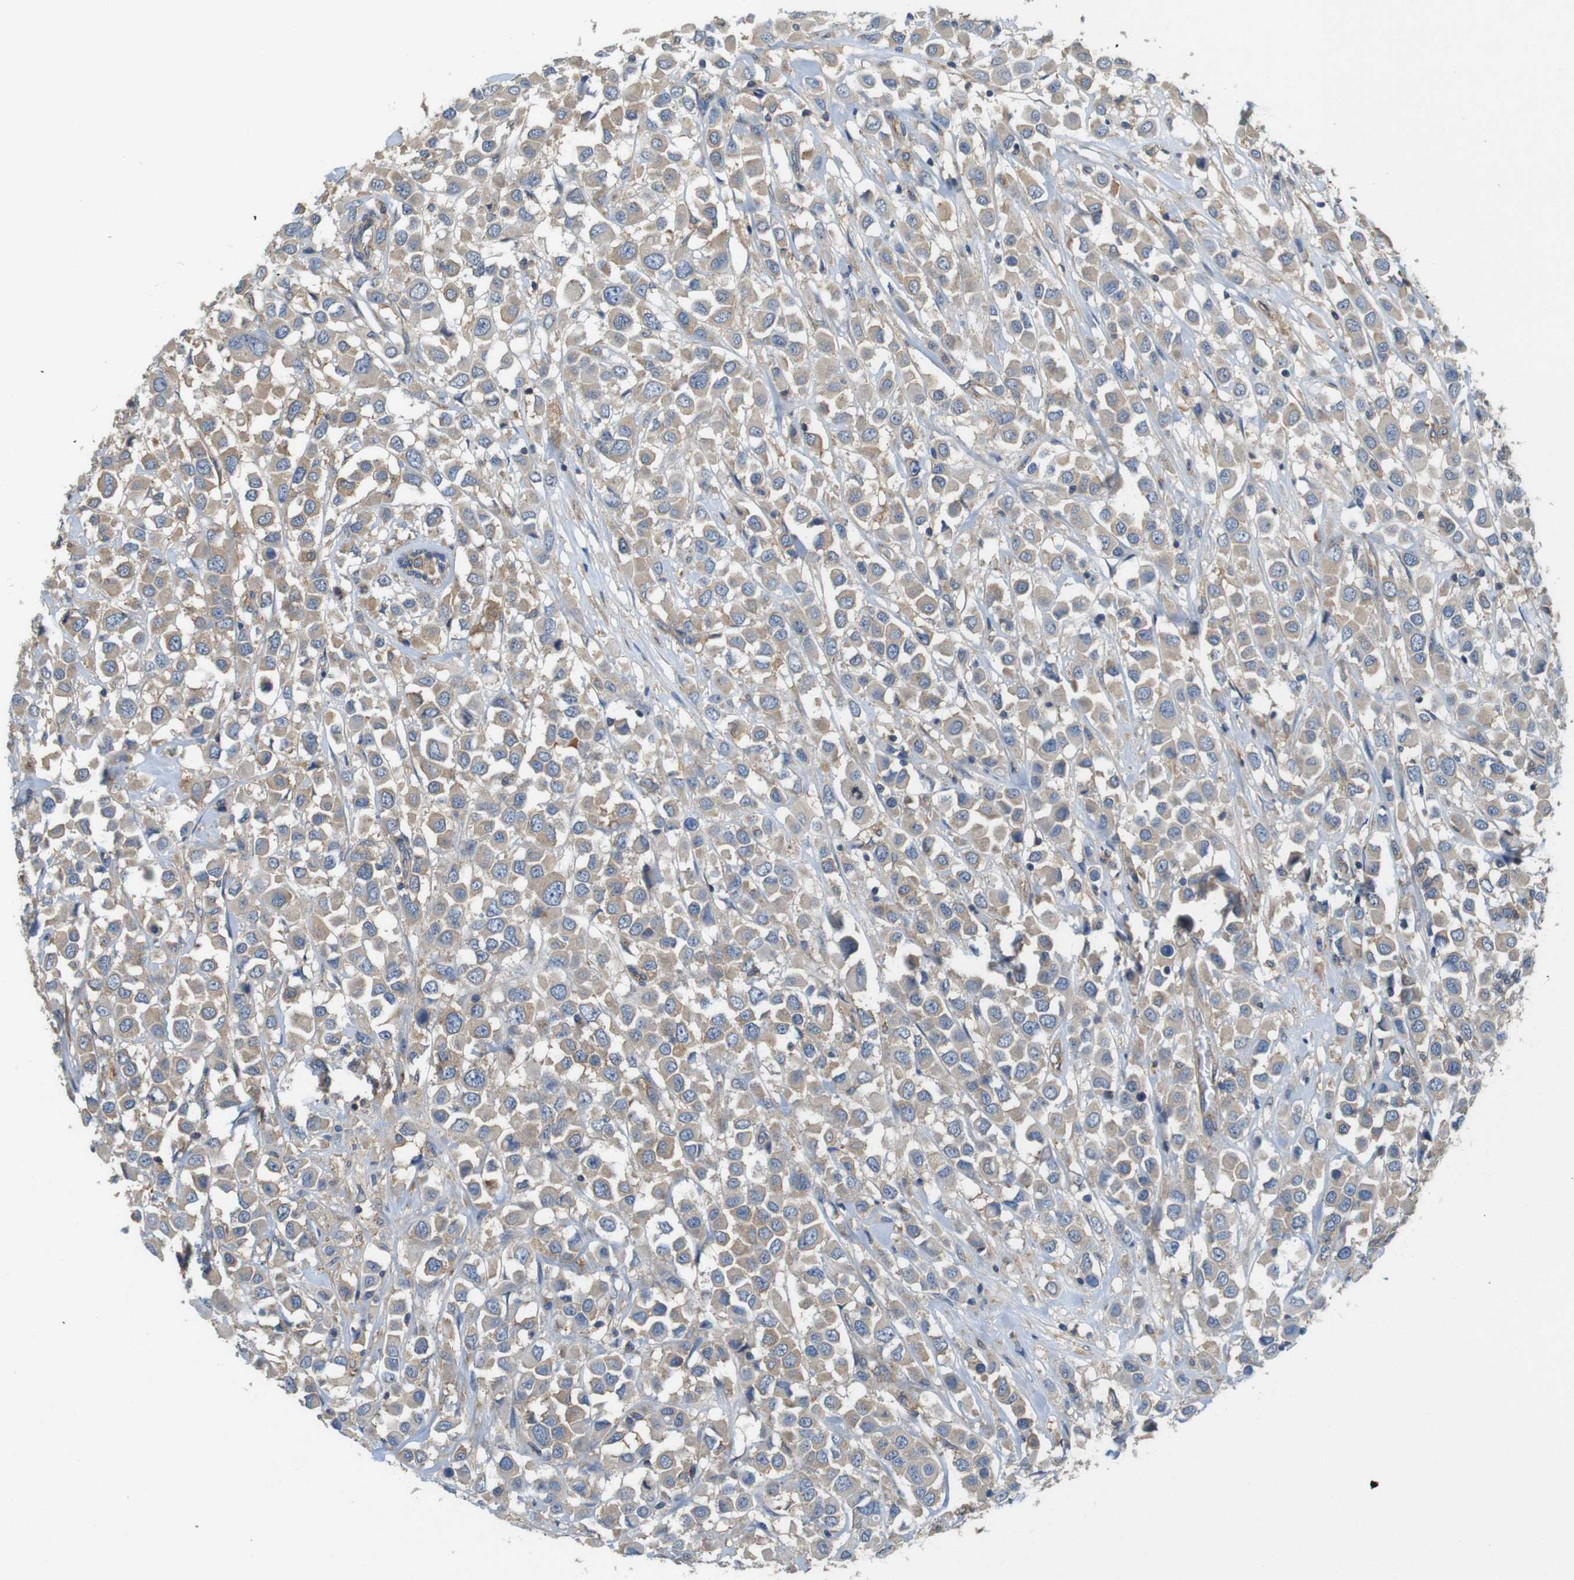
{"staining": {"intensity": "weak", "quantity": ">75%", "location": "cytoplasmic/membranous"}, "tissue": "breast cancer", "cell_type": "Tumor cells", "image_type": "cancer", "snomed": [{"axis": "morphology", "description": "Duct carcinoma"}, {"axis": "topography", "description": "Breast"}], "caption": "Immunohistochemical staining of human breast cancer (intraductal carcinoma) shows weak cytoplasmic/membranous protein expression in about >75% of tumor cells. The staining is performed using DAB (3,3'-diaminobenzidine) brown chromogen to label protein expression. The nuclei are counter-stained blue using hematoxylin.", "gene": "DCTN1", "patient": {"sex": "female", "age": 61}}